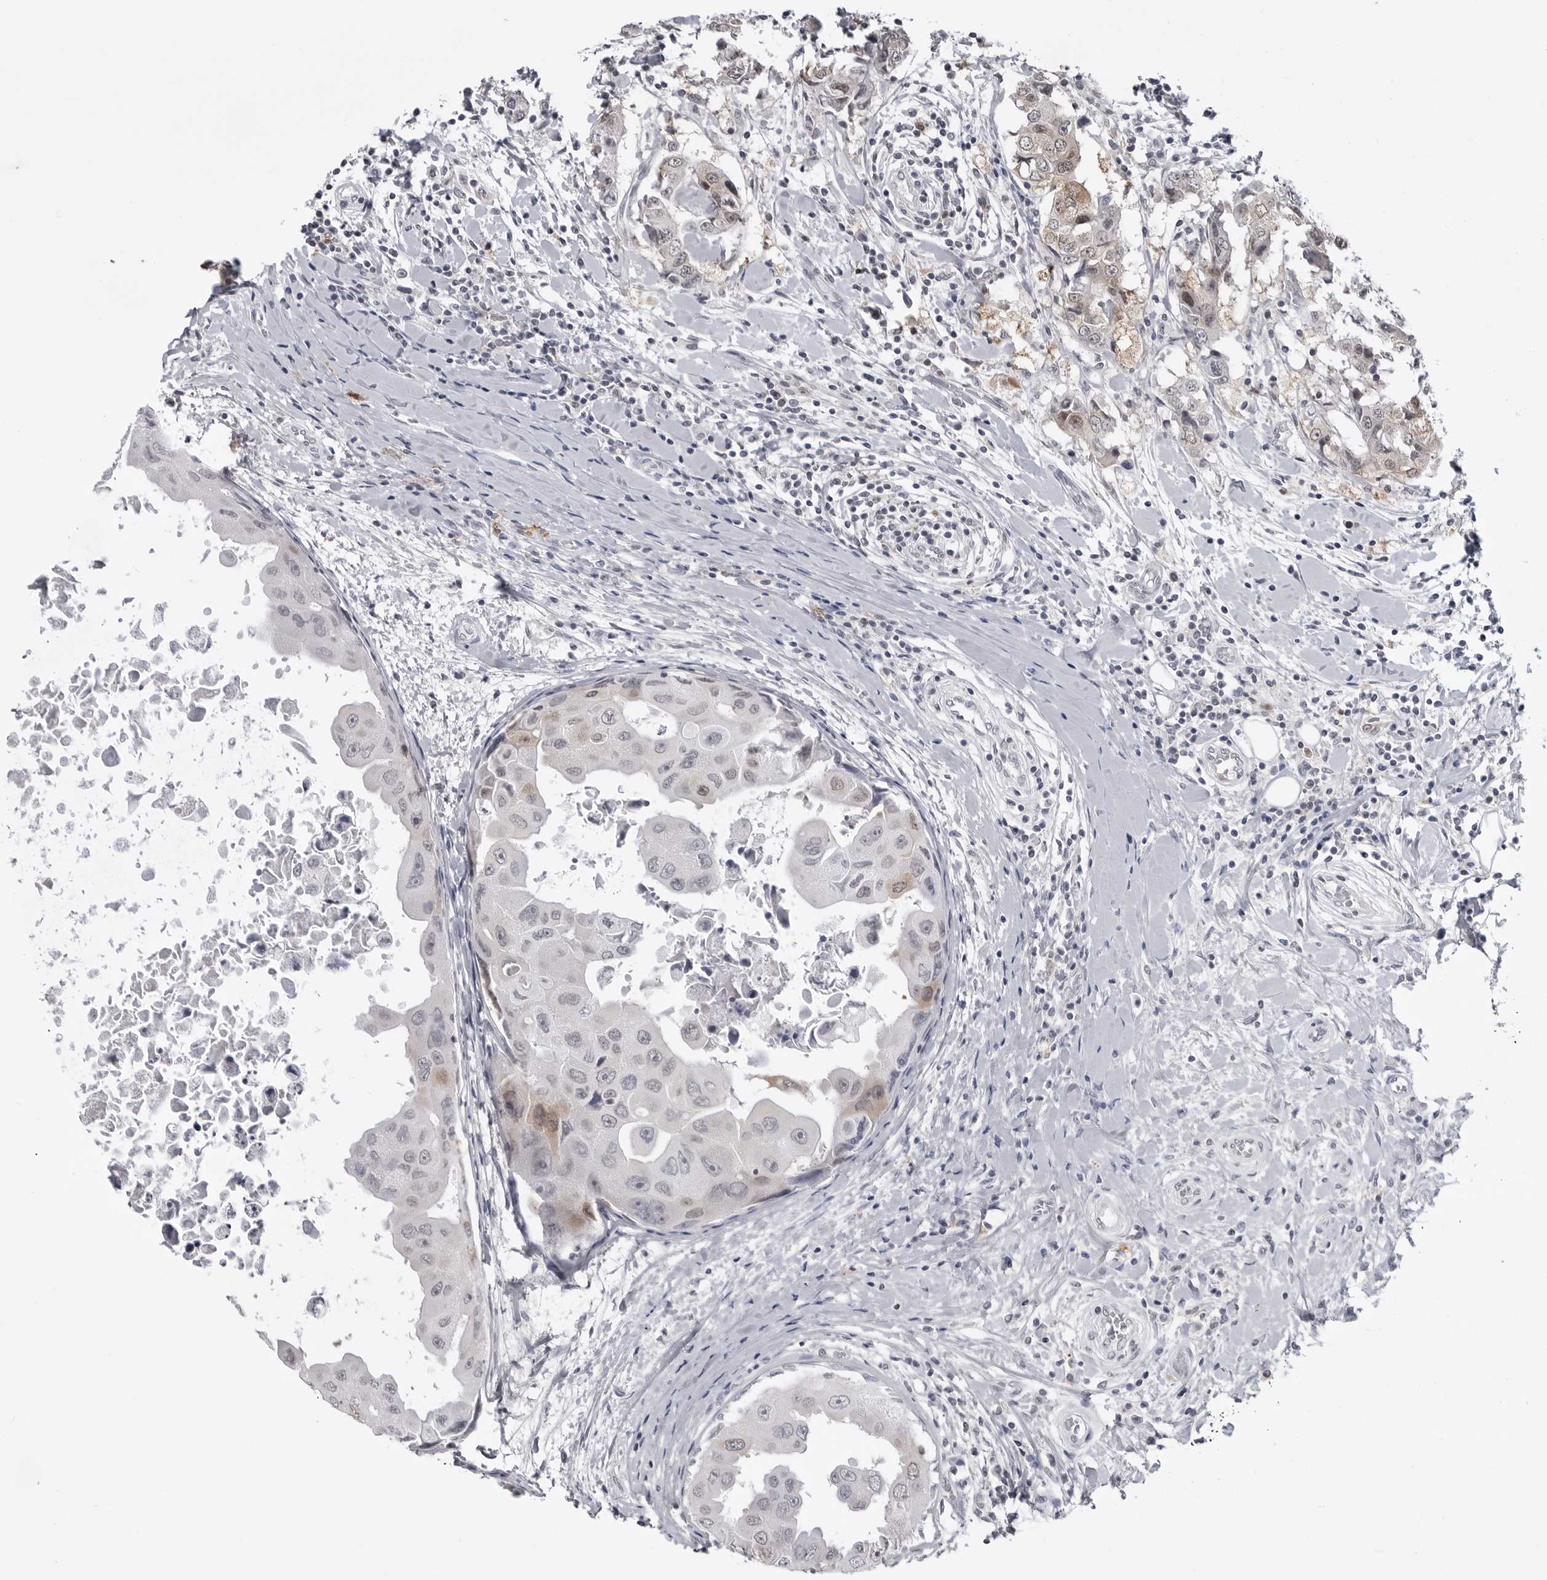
{"staining": {"intensity": "weak", "quantity": "25%-75%", "location": "cytoplasmic/membranous"}, "tissue": "breast cancer", "cell_type": "Tumor cells", "image_type": "cancer", "snomed": [{"axis": "morphology", "description": "Duct carcinoma"}, {"axis": "topography", "description": "Breast"}], "caption": "The micrograph displays staining of breast cancer, revealing weak cytoplasmic/membranous protein positivity (brown color) within tumor cells. (brown staining indicates protein expression, while blue staining denotes nuclei).", "gene": "RRM1", "patient": {"sex": "female", "age": 27}}